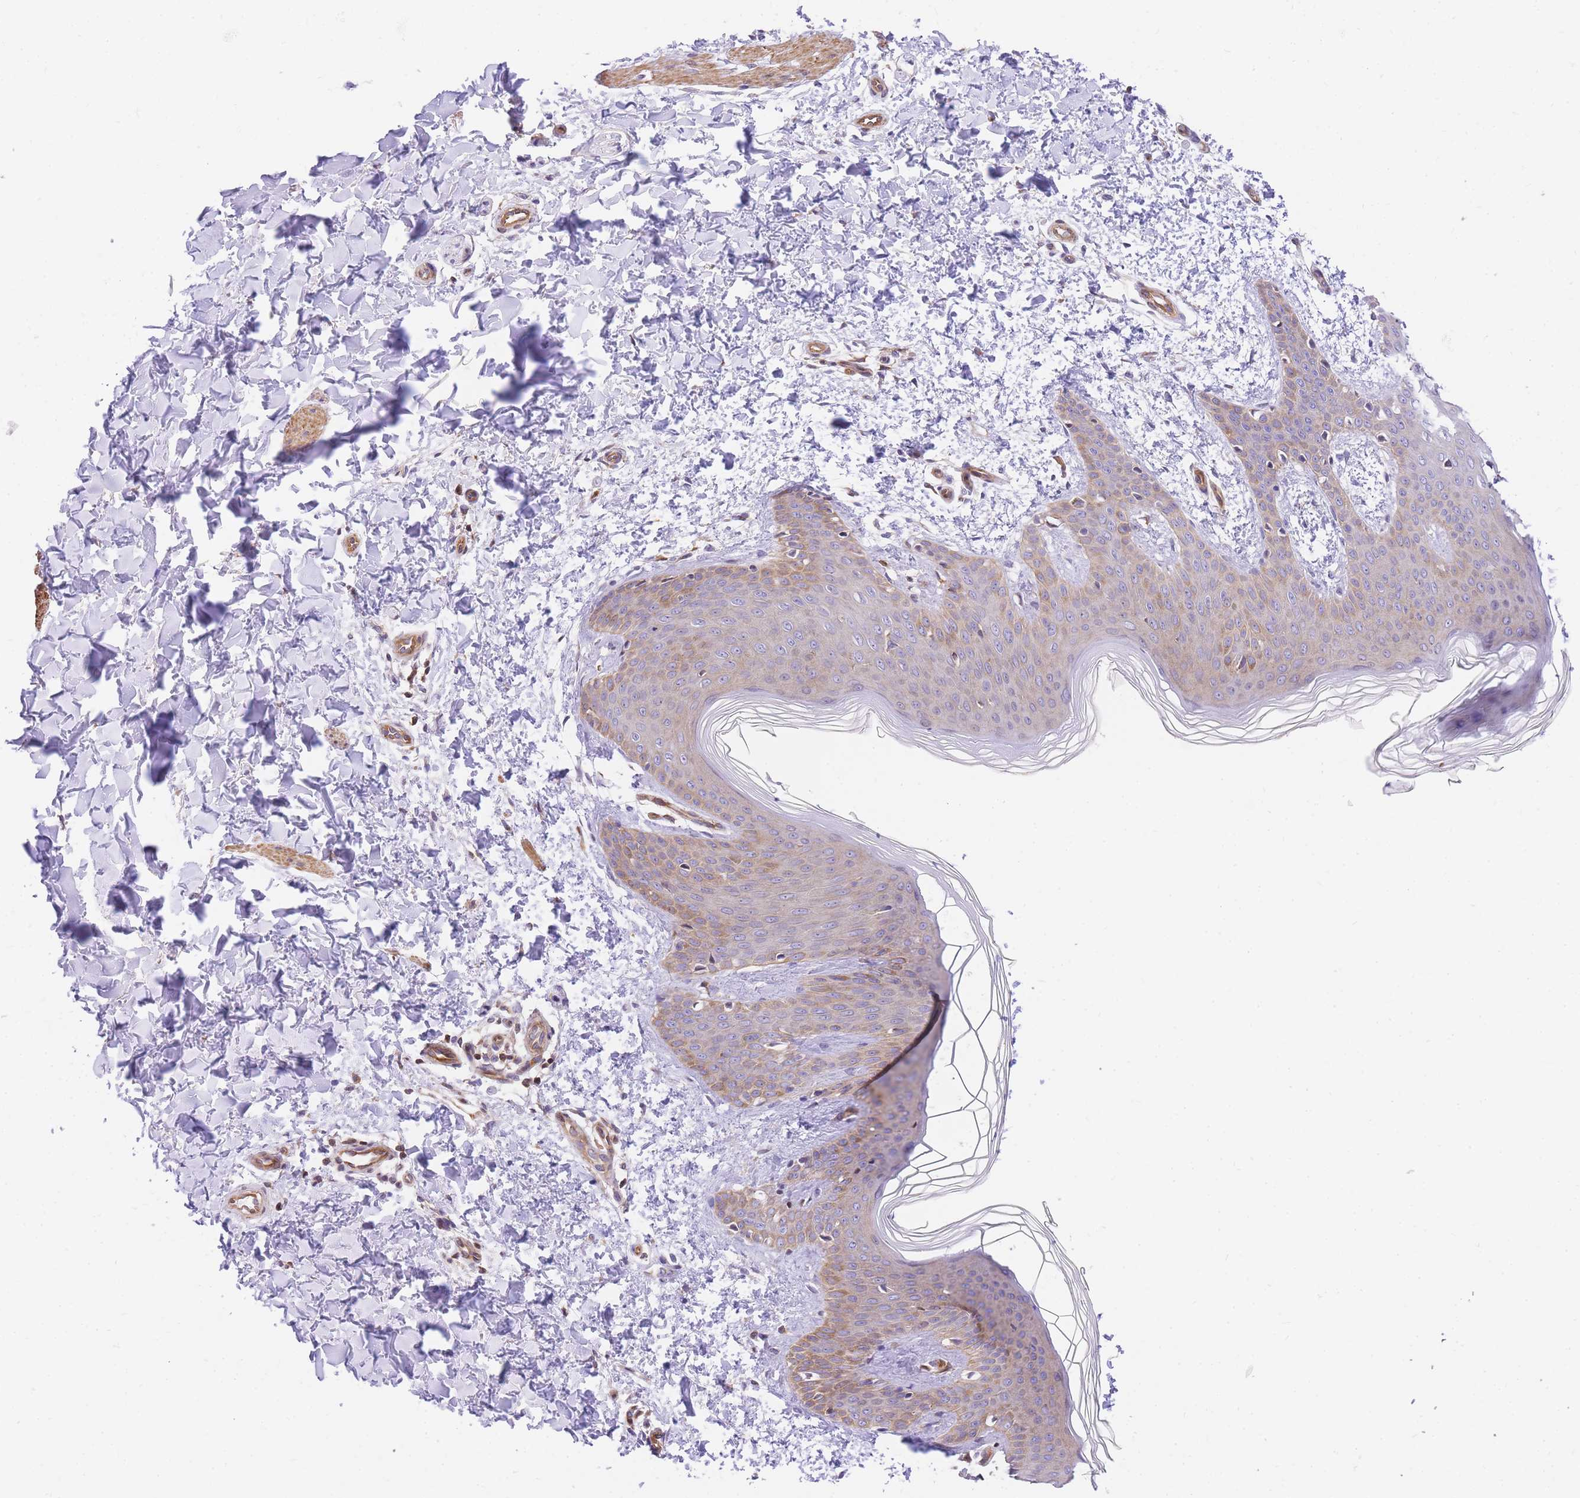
{"staining": {"intensity": "negative", "quantity": "none", "location": "none"}, "tissue": "skin", "cell_type": "Fibroblasts", "image_type": "normal", "snomed": [{"axis": "morphology", "description": "Normal tissue, NOS"}, {"axis": "topography", "description": "Skin"}], "caption": "DAB immunohistochemical staining of unremarkable skin demonstrates no significant expression in fibroblasts. (DAB immunohistochemistry (IHC) with hematoxylin counter stain).", "gene": "S100PBP", "patient": {"sex": "male", "age": 36}}